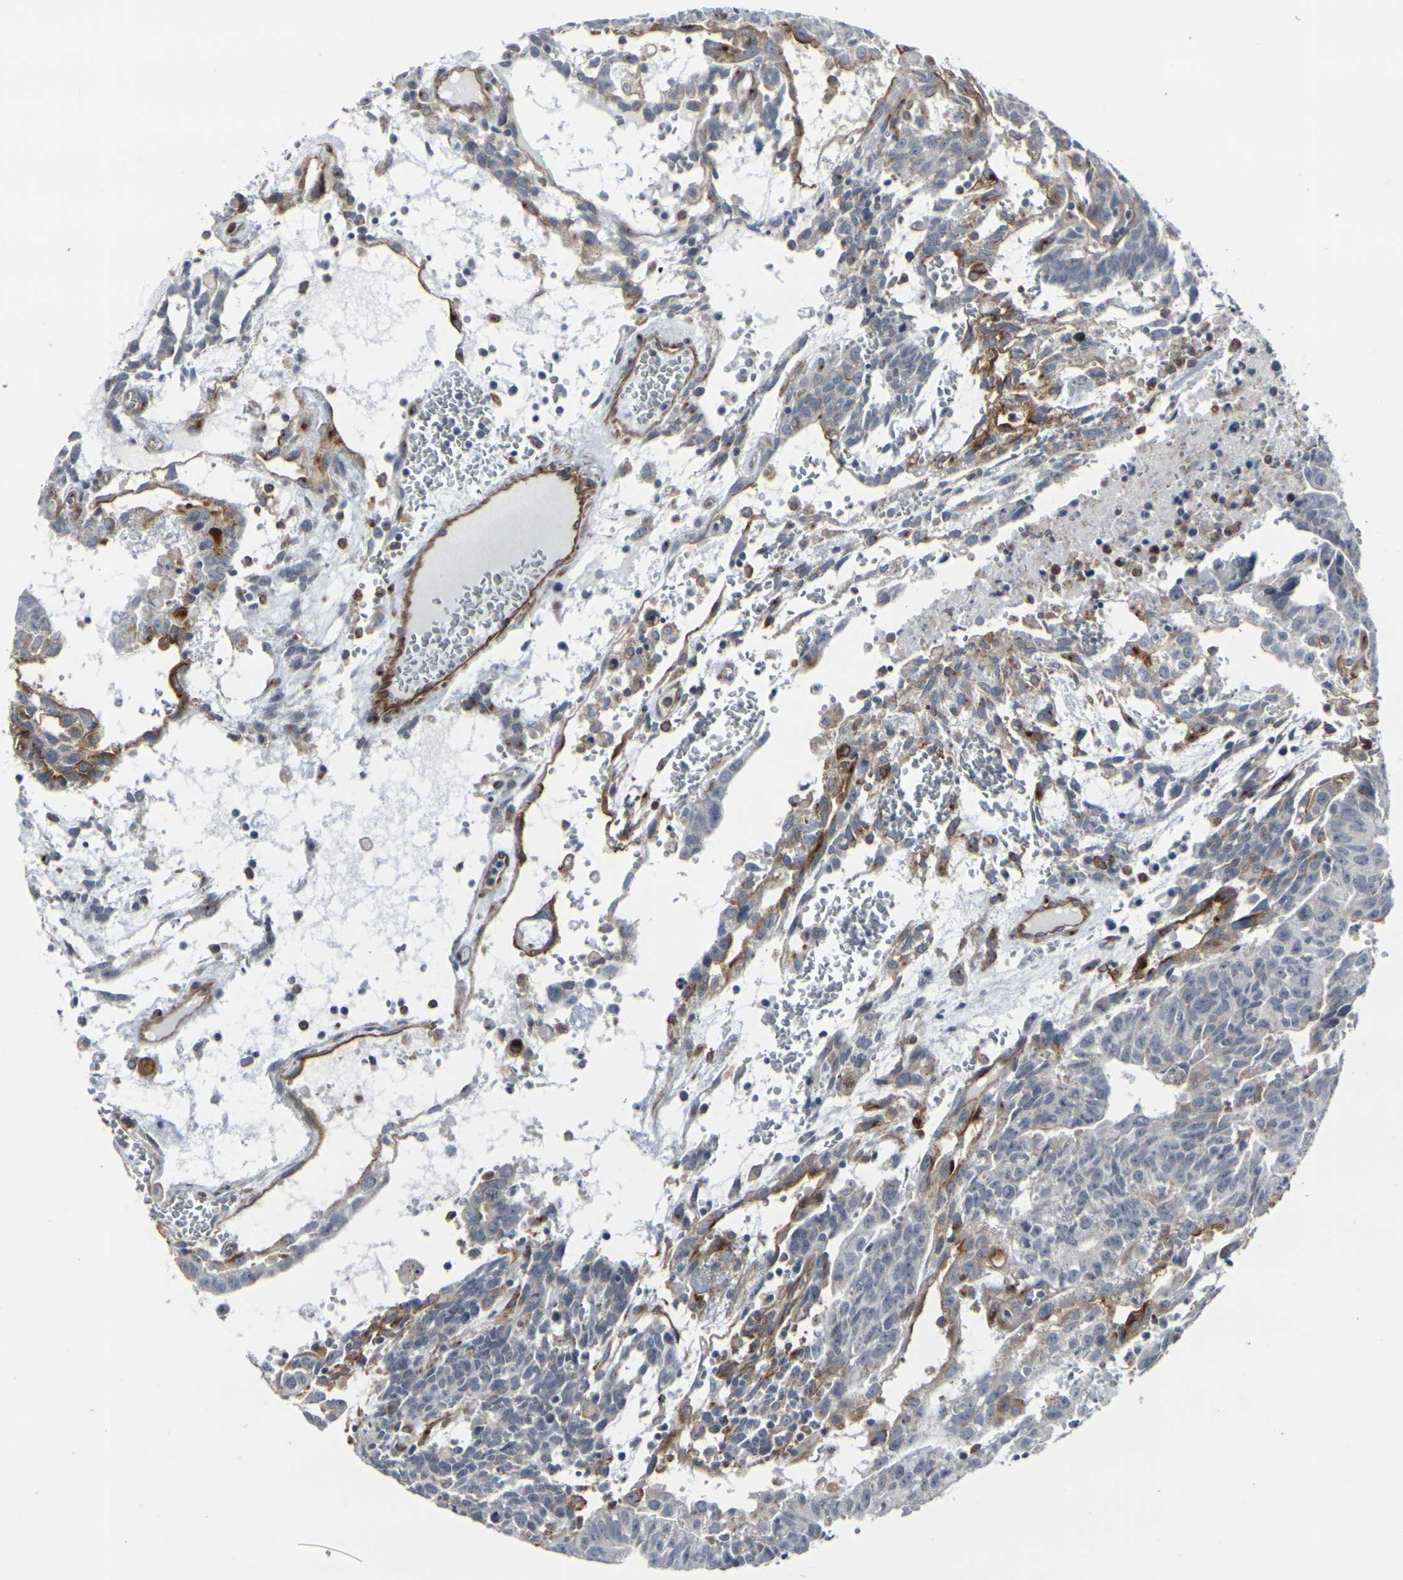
{"staining": {"intensity": "weak", "quantity": "<25%", "location": "cytoplasmic/membranous"}, "tissue": "testis cancer", "cell_type": "Tumor cells", "image_type": "cancer", "snomed": [{"axis": "morphology", "description": "Seminoma, NOS"}, {"axis": "morphology", "description": "Carcinoma, Embryonal, NOS"}, {"axis": "topography", "description": "Testis"}], "caption": "Immunohistochemistry image of human testis cancer stained for a protein (brown), which reveals no positivity in tumor cells.", "gene": "MYOF", "patient": {"sex": "male", "age": 52}}